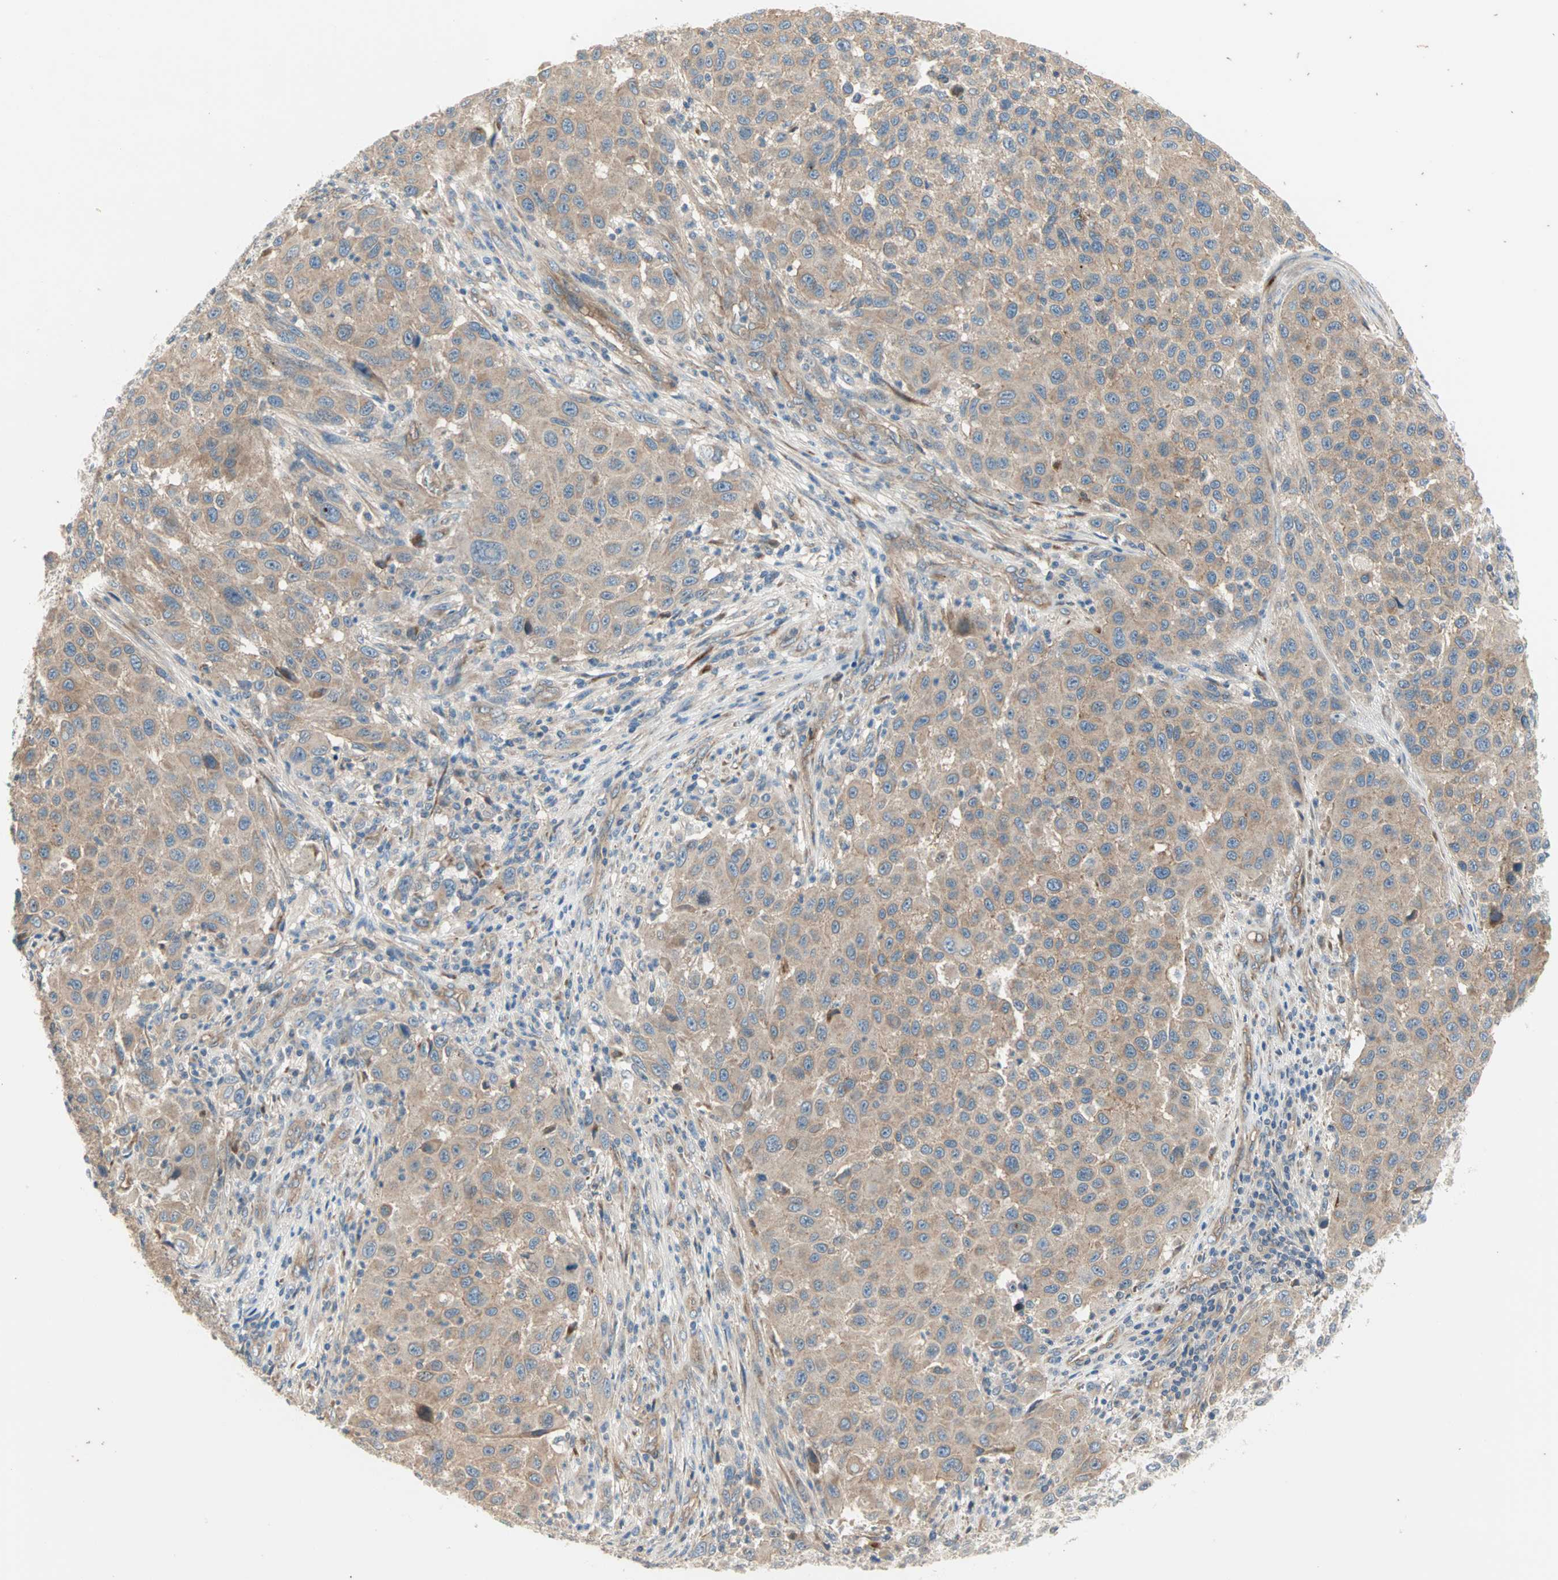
{"staining": {"intensity": "weak", "quantity": ">75%", "location": "cytoplasmic/membranous"}, "tissue": "melanoma", "cell_type": "Tumor cells", "image_type": "cancer", "snomed": [{"axis": "morphology", "description": "Malignant melanoma, Metastatic site"}, {"axis": "topography", "description": "Lymph node"}], "caption": "Immunohistochemistry (IHC) micrograph of neoplastic tissue: malignant melanoma (metastatic site) stained using immunohistochemistry (IHC) demonstrates low levels of weak protein expression localized specifically in the cytoplasmic/membranous of tumor cells, appearing as a cytoplasmic/membranous brown color.", "gene": "PDE8A", "patient": {"sex": "male", "age": 61}}